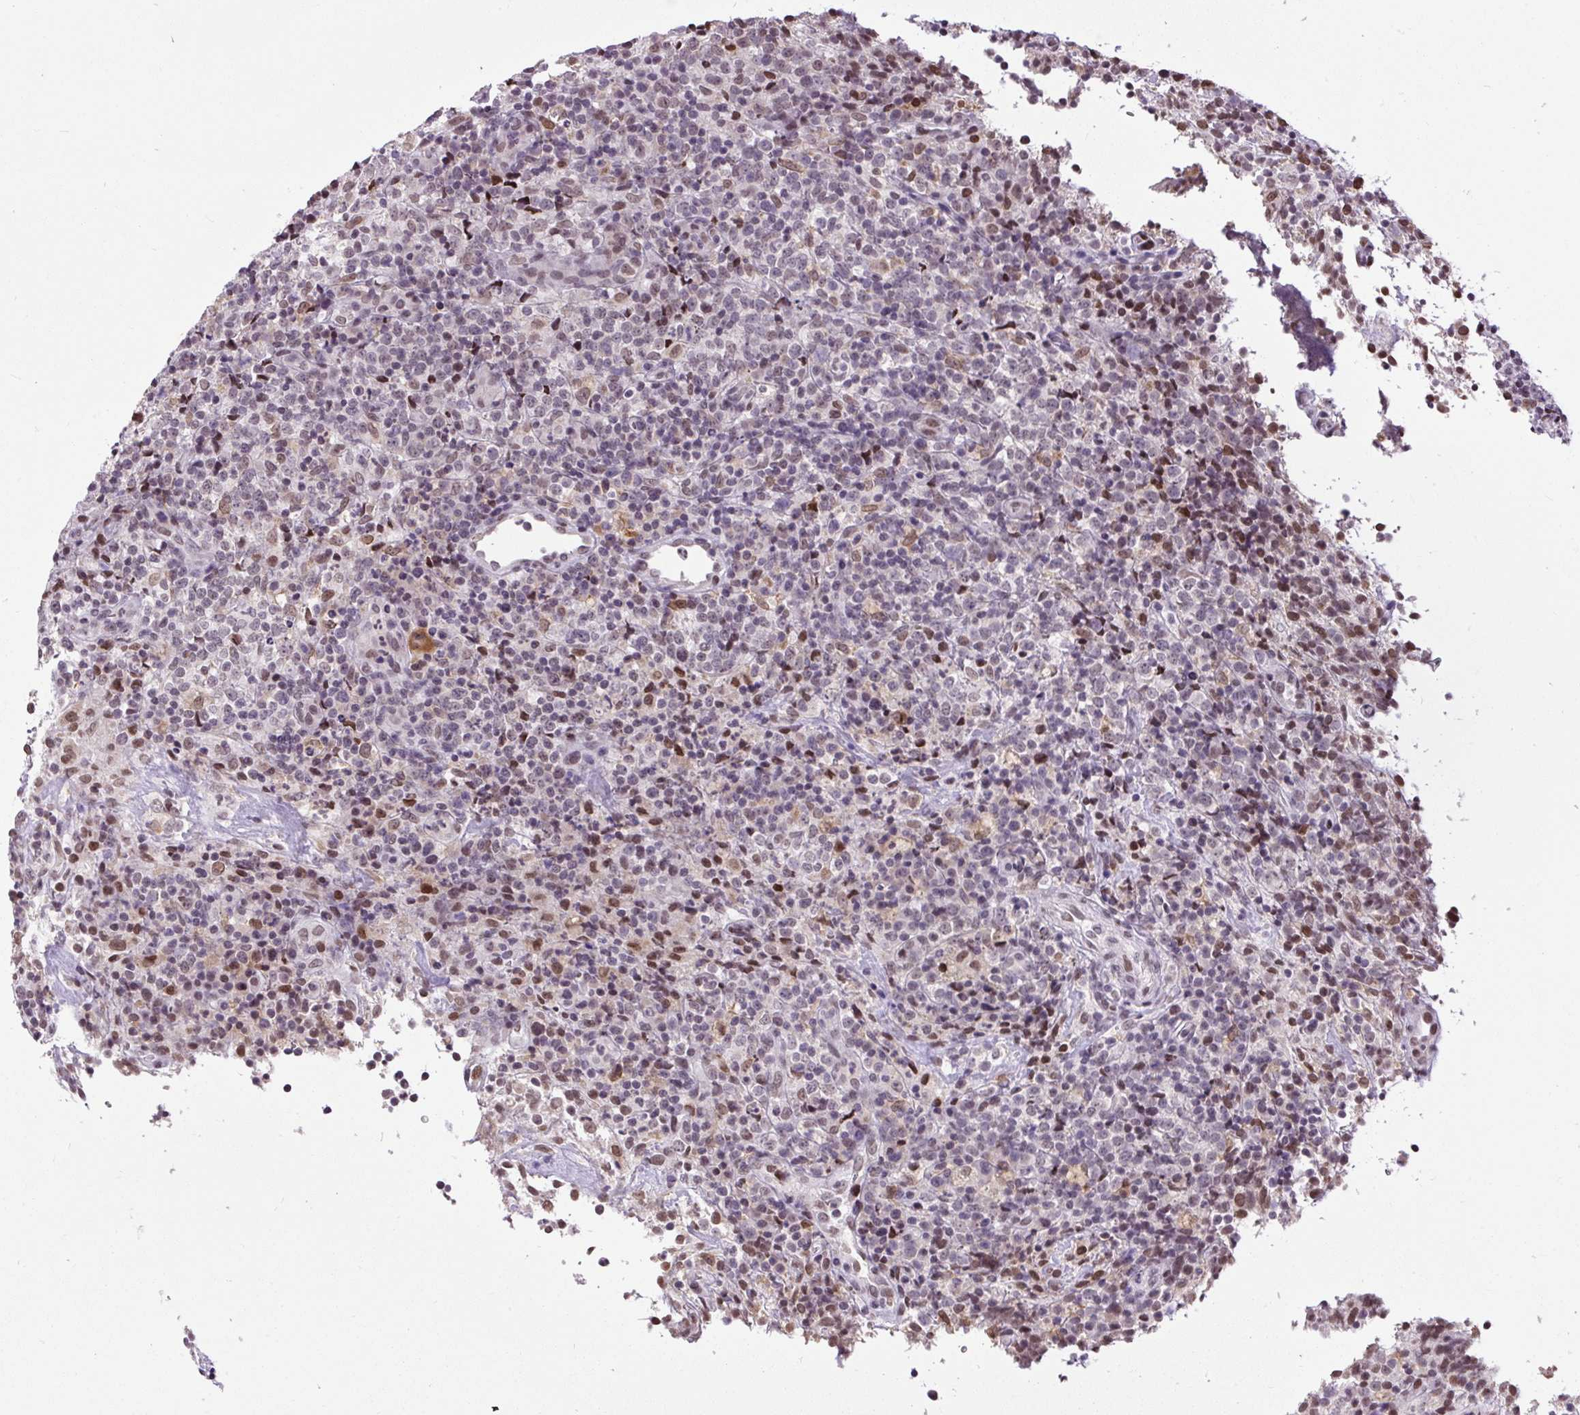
{"staining": {"intensity": "moderate", "quantity": ">75%", "location": "nuclear"}, "tissue": "lymphoma", "cell_type": "Tumor cells", "image_type": "cancer", "snomed": [{"axis": "morphology", "description": "Malignant lymphoma, non-Hodgkin's type, High grade"}, {"axis": "topography", "description": "Lymph node"}], "caption": "Tumor cells exhibit medium levels of moderate nuclear staining in approximately >75% of cells in human high-grade malignant lymphoma, non-Hodgkin's type. (Stains: DAB in brown, nuclei in blue, Microscopy: brightfield microscopy at high magnification).", "gene": "ZNF672", "patient": {"sex": "male", "age": 54}}